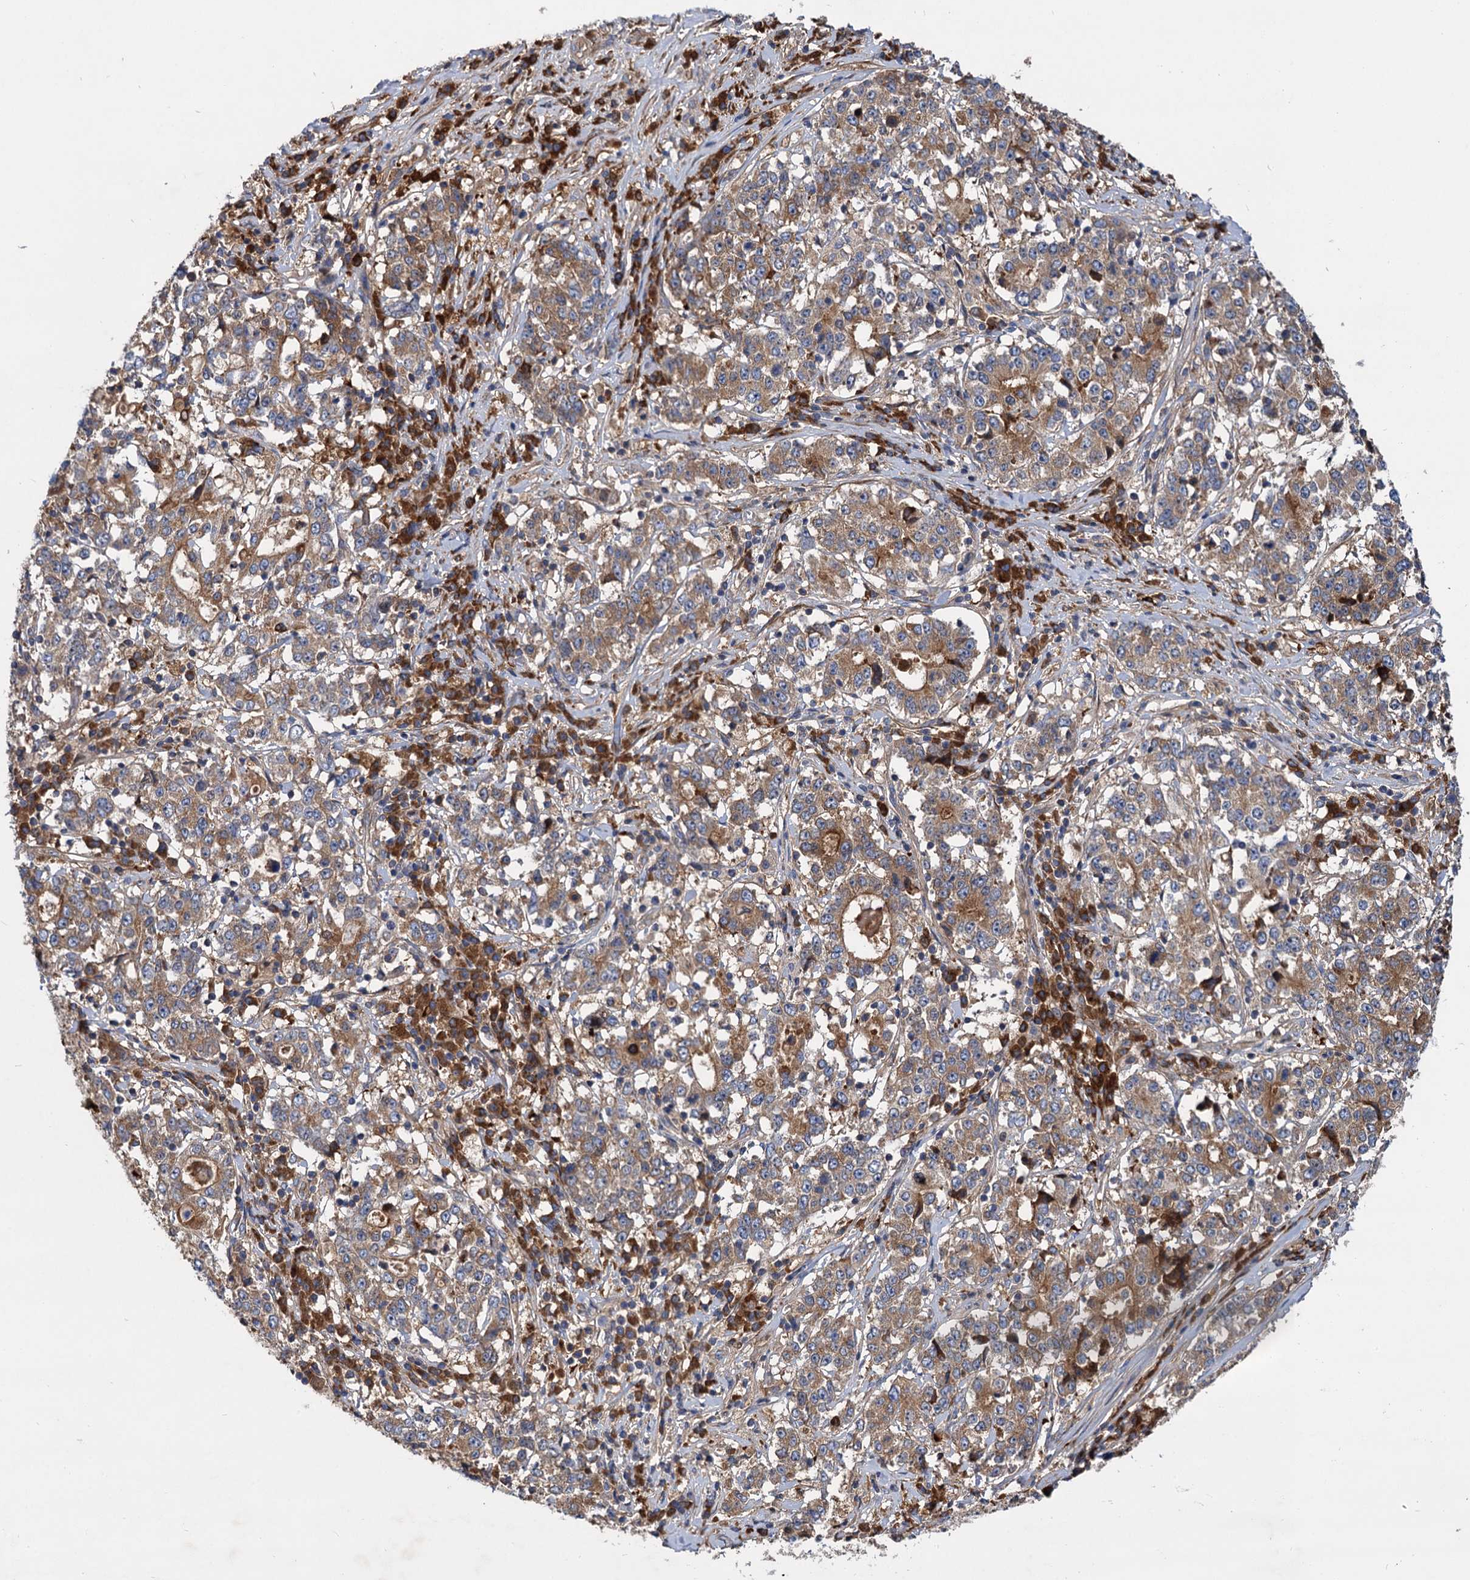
{"staining": {"intensity": "moderate", "quantity": ">75%", "location": "cytoplasmic/membranous"}, "tissue": "stomach cancer", "cell_type": "Tumor cells", "image_type": "cancer", "snomed": [{"axis": "morphology", "description": "Adenocarcinoma, NOS"}, {"axis": "topography", "description": "Stomach"}], "caption": "Human adenocarcinoma (stomach) stained with a protein marker reveals moderate staining in tumor cells.", "gene": "ALKBH7", "patient": {"sex": "male", "age": 59}}